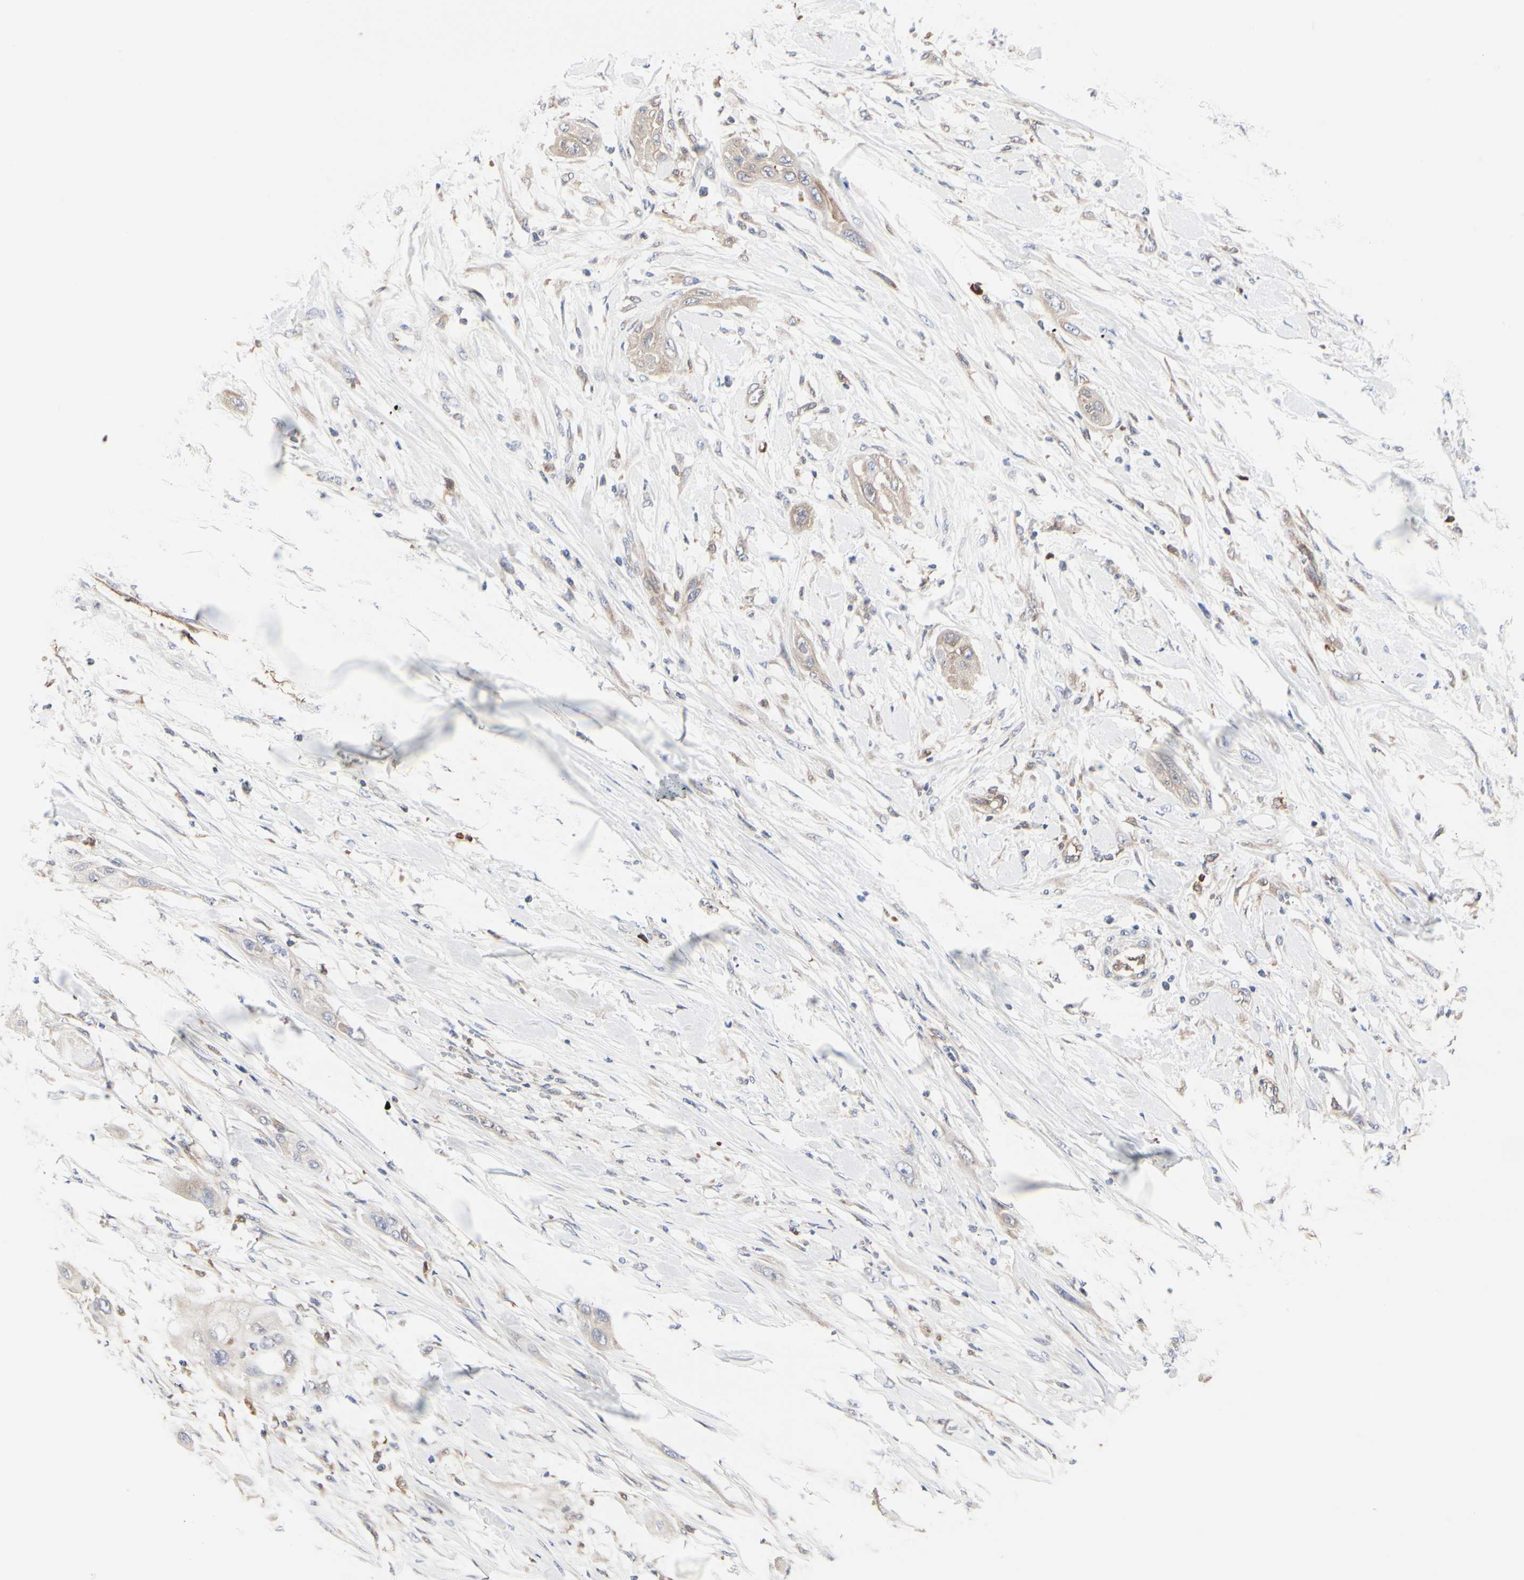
{"staining": {"intensity": "weak", "quantity": ">75%", "location": "cytoplasmic/membranous"}, "tissue": "lung cancer", "cell_type": "Tumor cells", "image_type": "cancer", "snomed": [{"axis": "morphology", "description": "Squamous cell carcinoma, NOS"}, {"axis": "topography", "description": "Lung"}], "caption": "Immunohistochemical staining of squamous cell carcinoma (lung) displays weak cytoplasmic/membranous protein staining in about >75% of tumor cells.", "gene": "C3orf52", "patient": {"sex": "female", "age": 47}}